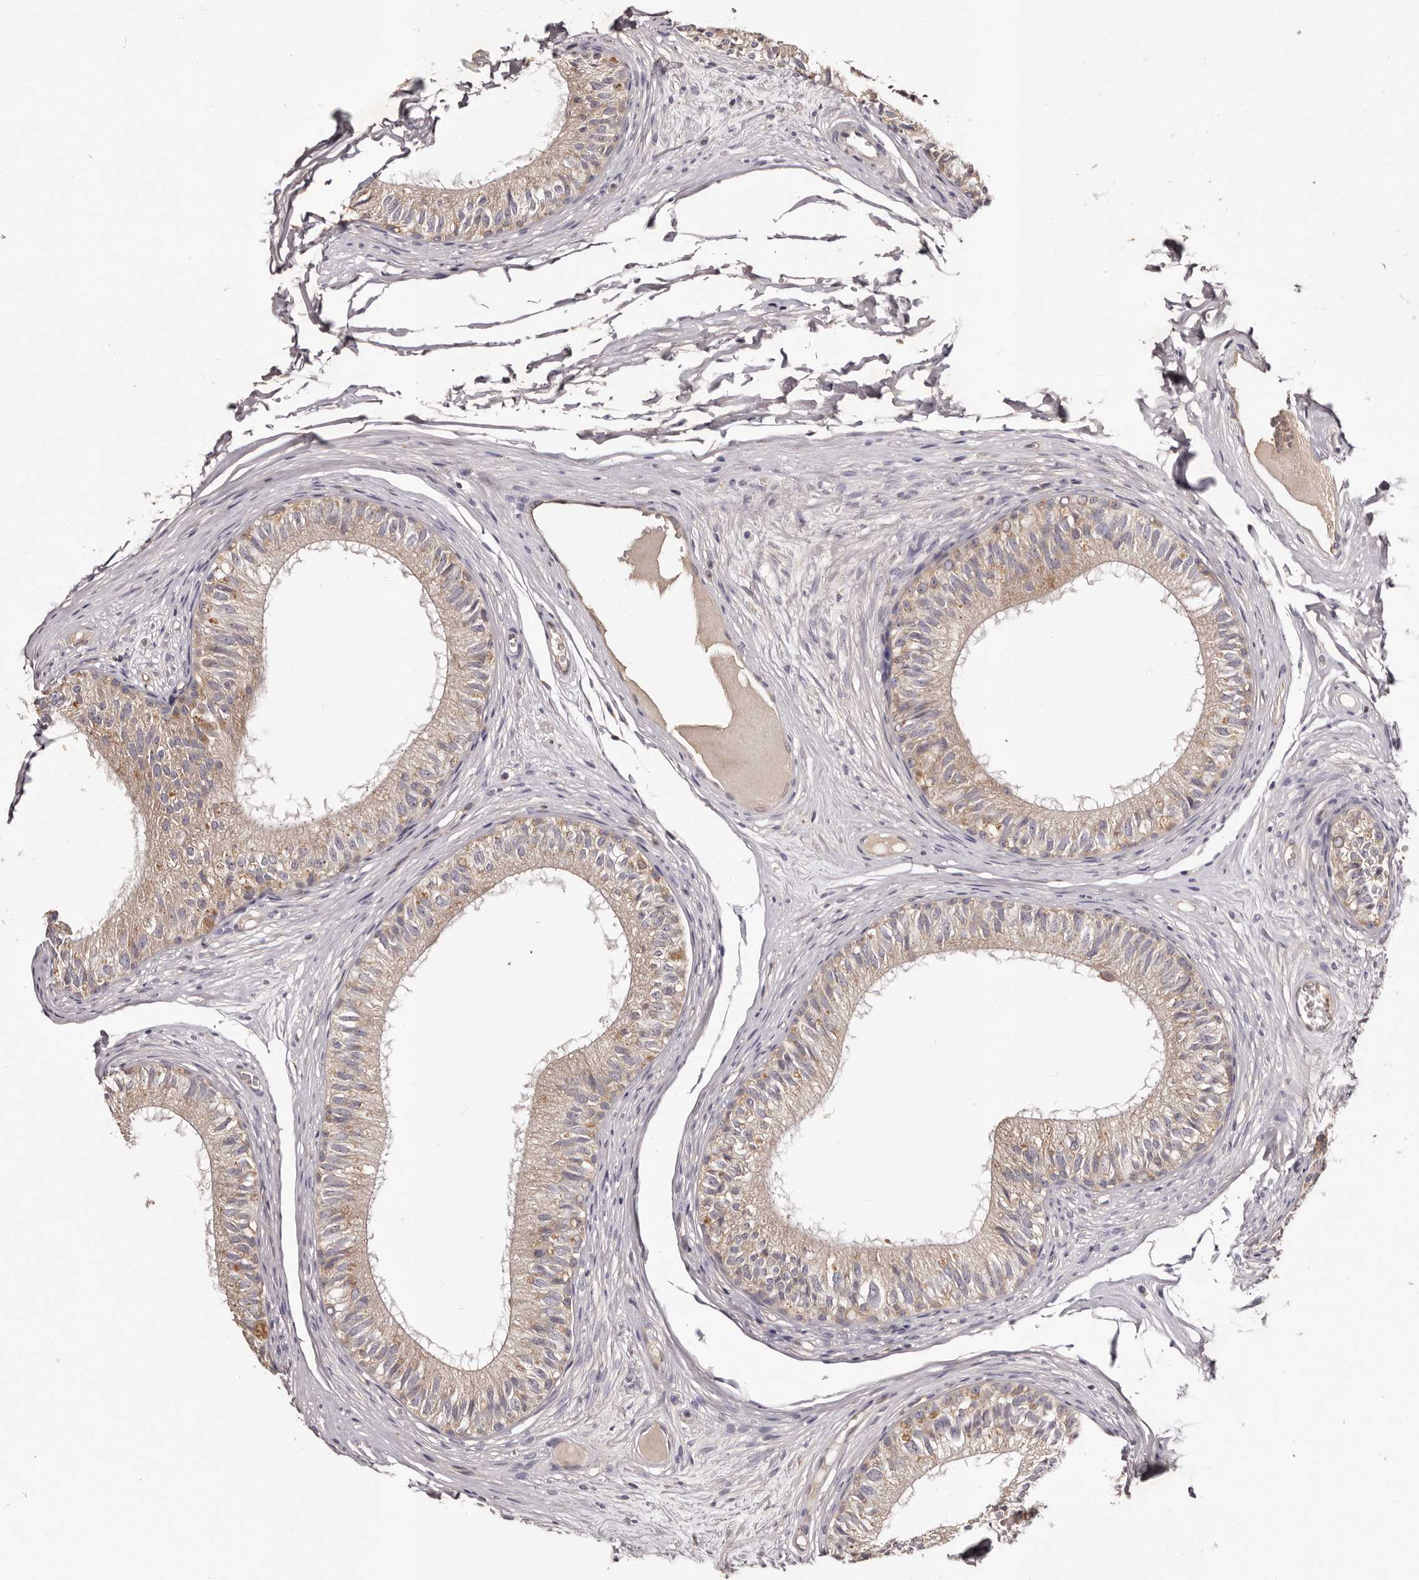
{"staining": {"intensity": "weak", "quantity": ">75%", "location": "cytoplasmic/membranous"}, "tissue": "epididymis", "cell_type": "Glandular cells", "image_type": "normal", "snomed": [{"axis": "morphology", "description": "Normal tissue, NOS"}, {"axis": "morphology", "description": "Seminoma in situ"}, {"axis": "topography", "description": "Testis"}, {"axis": "topography", "description": "Epididymis"}], "caption": "Immunohistochemistry micrograph of benign epididymis: human epididymis stained using immunohistochemistry demonstrates low levels of weak protein expression localized specifically in the cytoplasmic/membranous of glandular cells, appearing as a cytoplasmic/membranous brown color.", "gene": "LTV1", "patient": {"sex": "male", "age": 28}}